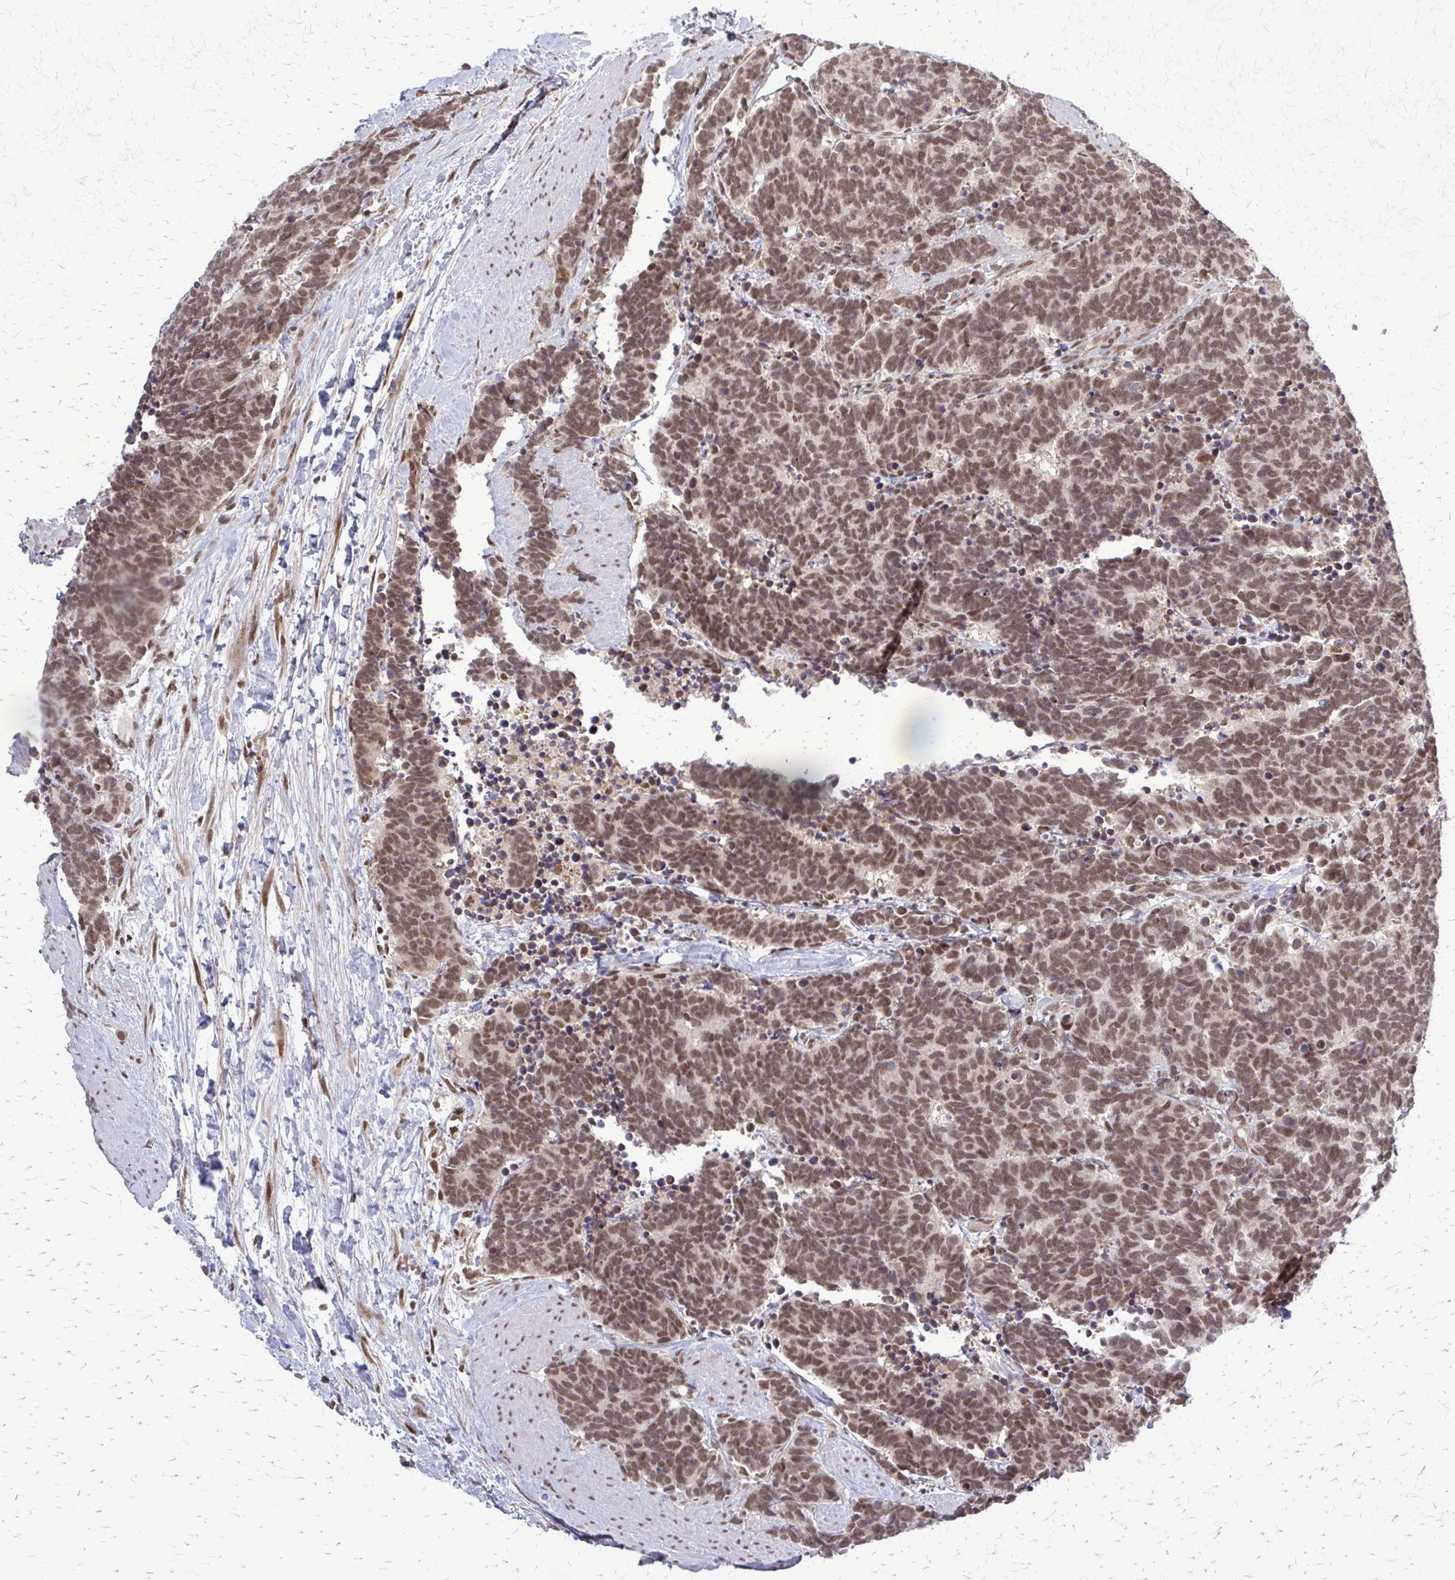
{"staining": {"intensity": "moderate", "quantity": ">75%", "location": "nuclear"}, "tissue": "carcinoid", "cell_type": "Tumor cells", "image_type": "cancer", "snomed": [{"axis": "morphology", "description": "Carcinoma, NOS"}, {"axis": "morphology", "description": "Carcinoid, malignant, NOS"}, {"axis": "topography", "description": "Prostate"}], "caption": "Malignant carcinoid stained with a brown dye exhibits moderate nuclear positive positivity in approximately >75% of tumor cells.", "gene": "HDAC3", "patient": {"sex": "male", "age": 57}}